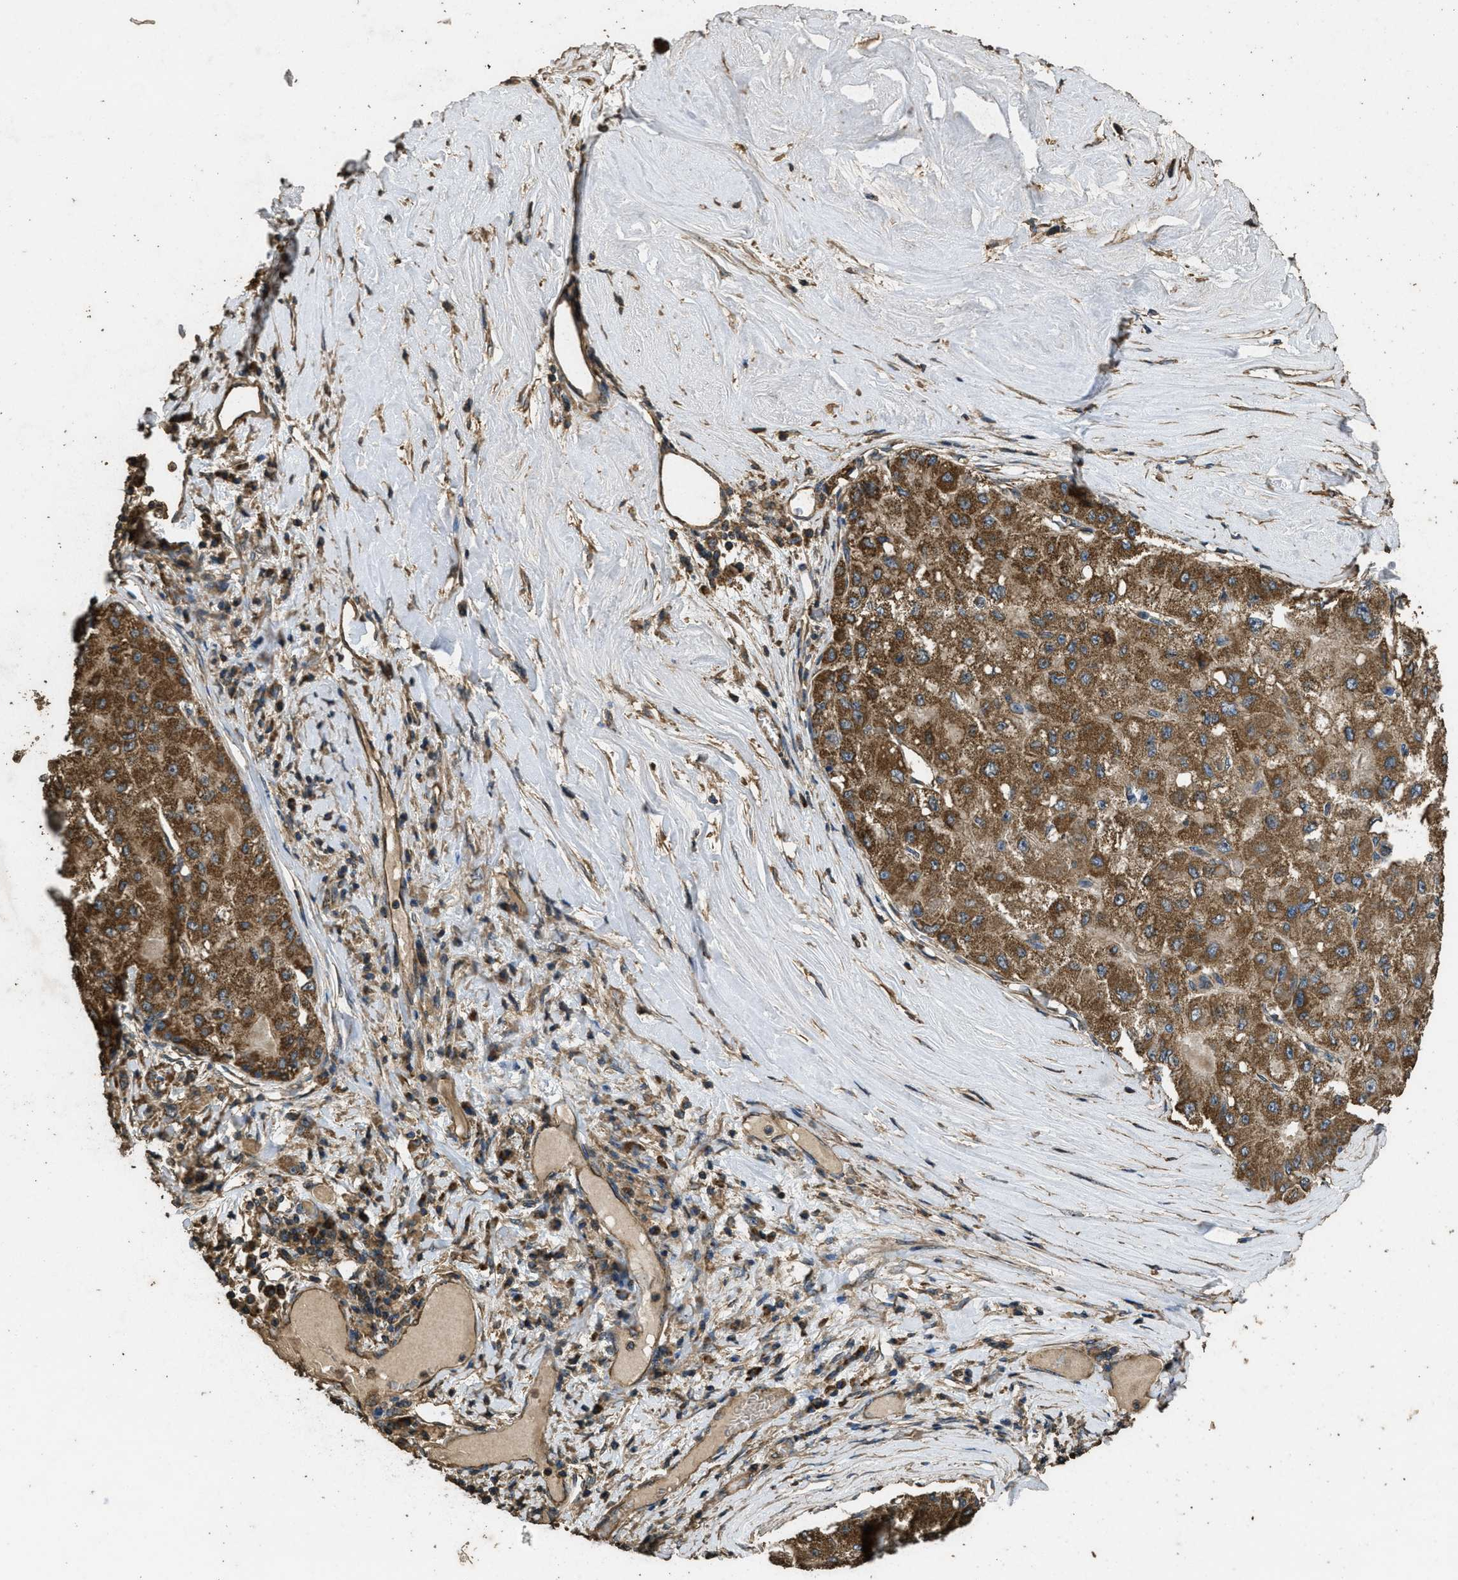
{"staining": {"intensity": "moderate", "quantity": ">75%", "location": "cytoplasmic/membranous"}, "tissue": "liver cancer", "cell_type": "Tumor cells", "image_type": "cancer", "snomed": [{"axis": "morphology", "description": "Carcinoma, Hepatocellular, NOS"}, {"axis": "topography", "description": "Liver"}], "caption": "High-magnification brightfield microscopy of liver cancer (hepatocellular carcinoma) stained with DAB (3,3'-diaminobenzidine) (brown) and counterstained with hematoxylin (blue). tumor cells exhibit moderate cytoplasmic/membranous positivity is seen in about>75% of cells.", "gene": "CYRIA", "patient": {"sex": "male", "age": 80}}